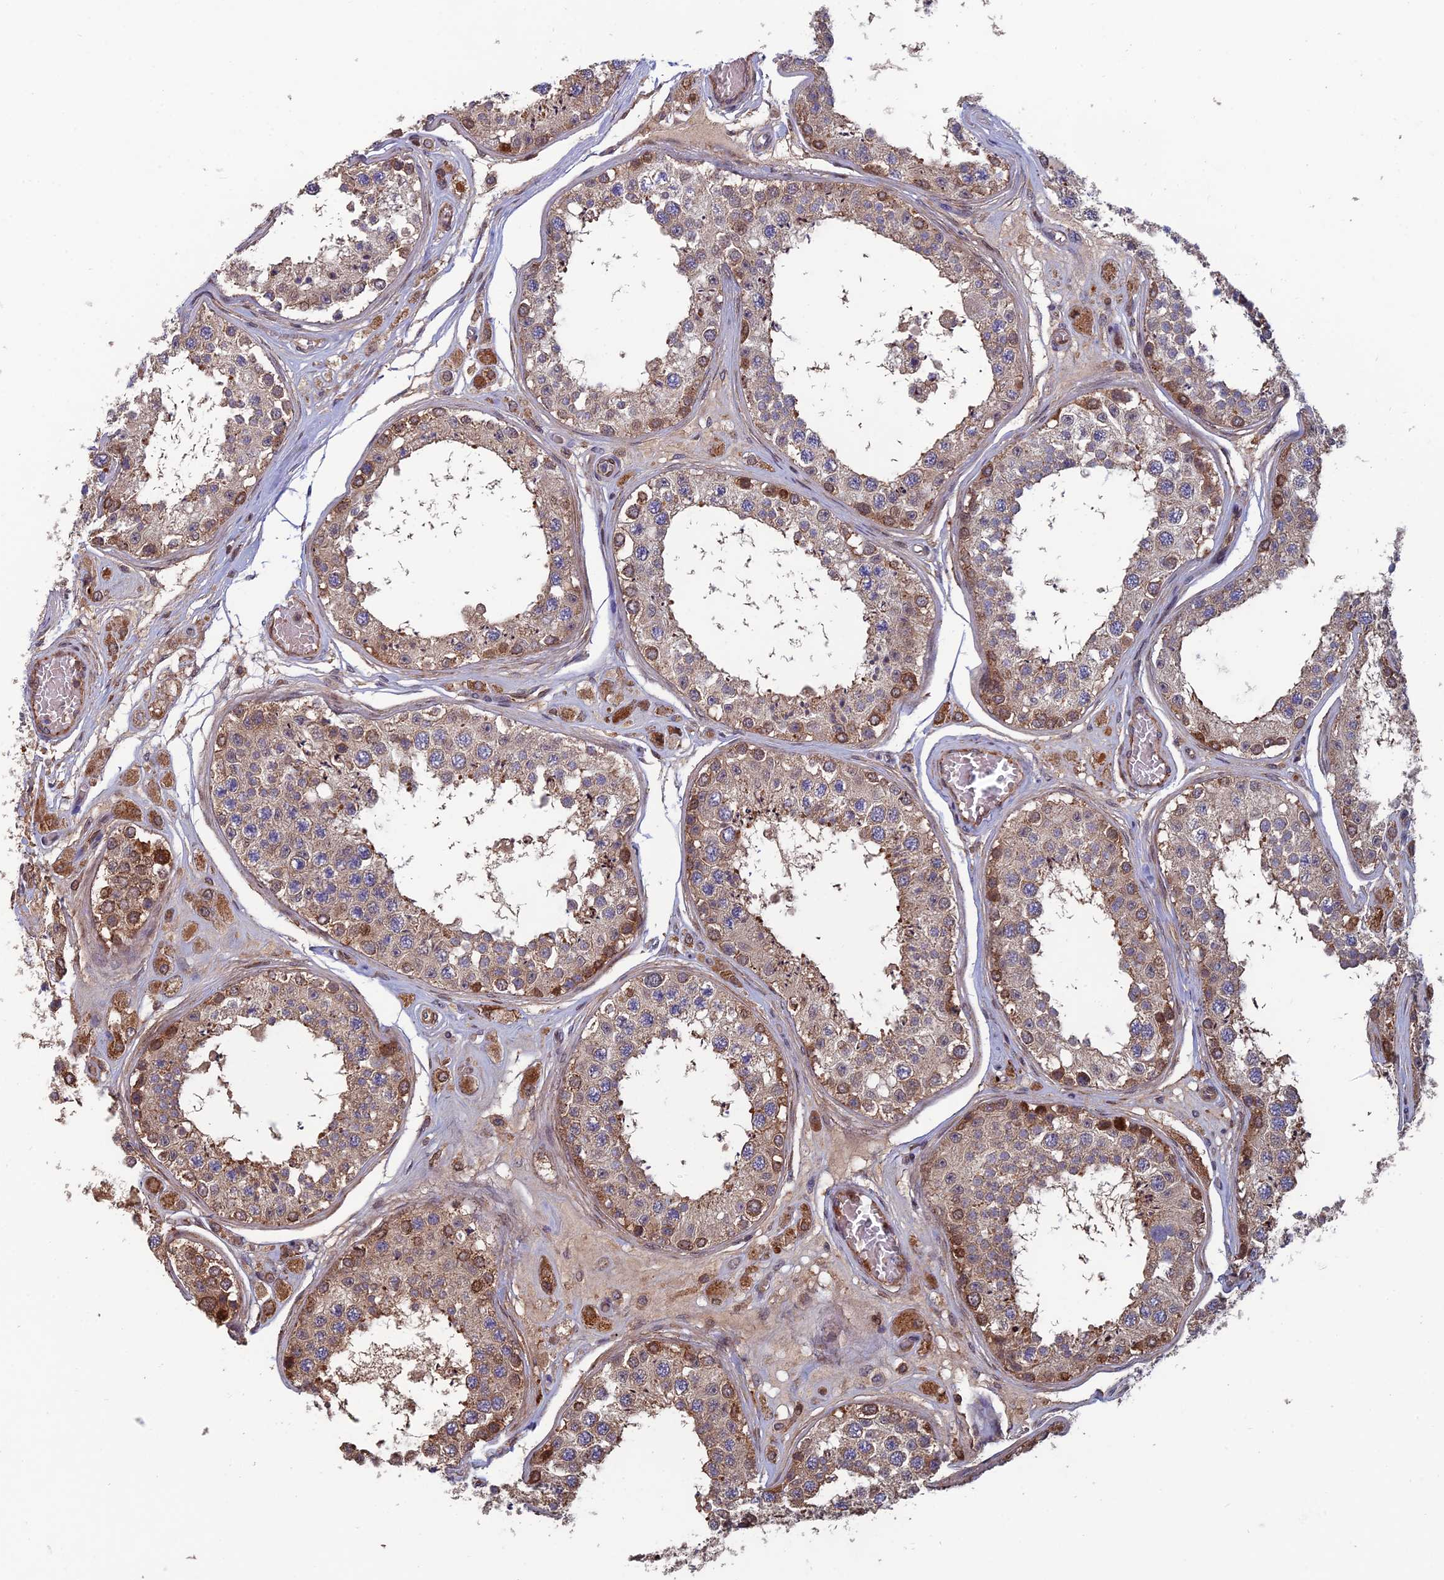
{"staining": {"intensity": "moderate", "quantity": "25%-75%", "location": "cytoplasmic/membranous,nuclear"}, "tissue": "testis", "cell_type": "Cells in seminiferous ducts", "image_type": "normal", "snomed": [{"axis": "morphology", "description": "Normal tissue, NOS"}, {"axis": "topography", "description": "Testis"}], "caption": "Immunohistochemistry (DAB (3,3'-diaminobenzidine)) staining of benign human testis demonstrates moderate cytoplasmic/membranous,nuclear protein expression in about 25%-75% of cells in seminiferous ducts.", "gene": "CCDC183", "patient": {"sex": "male", "age": 25}}